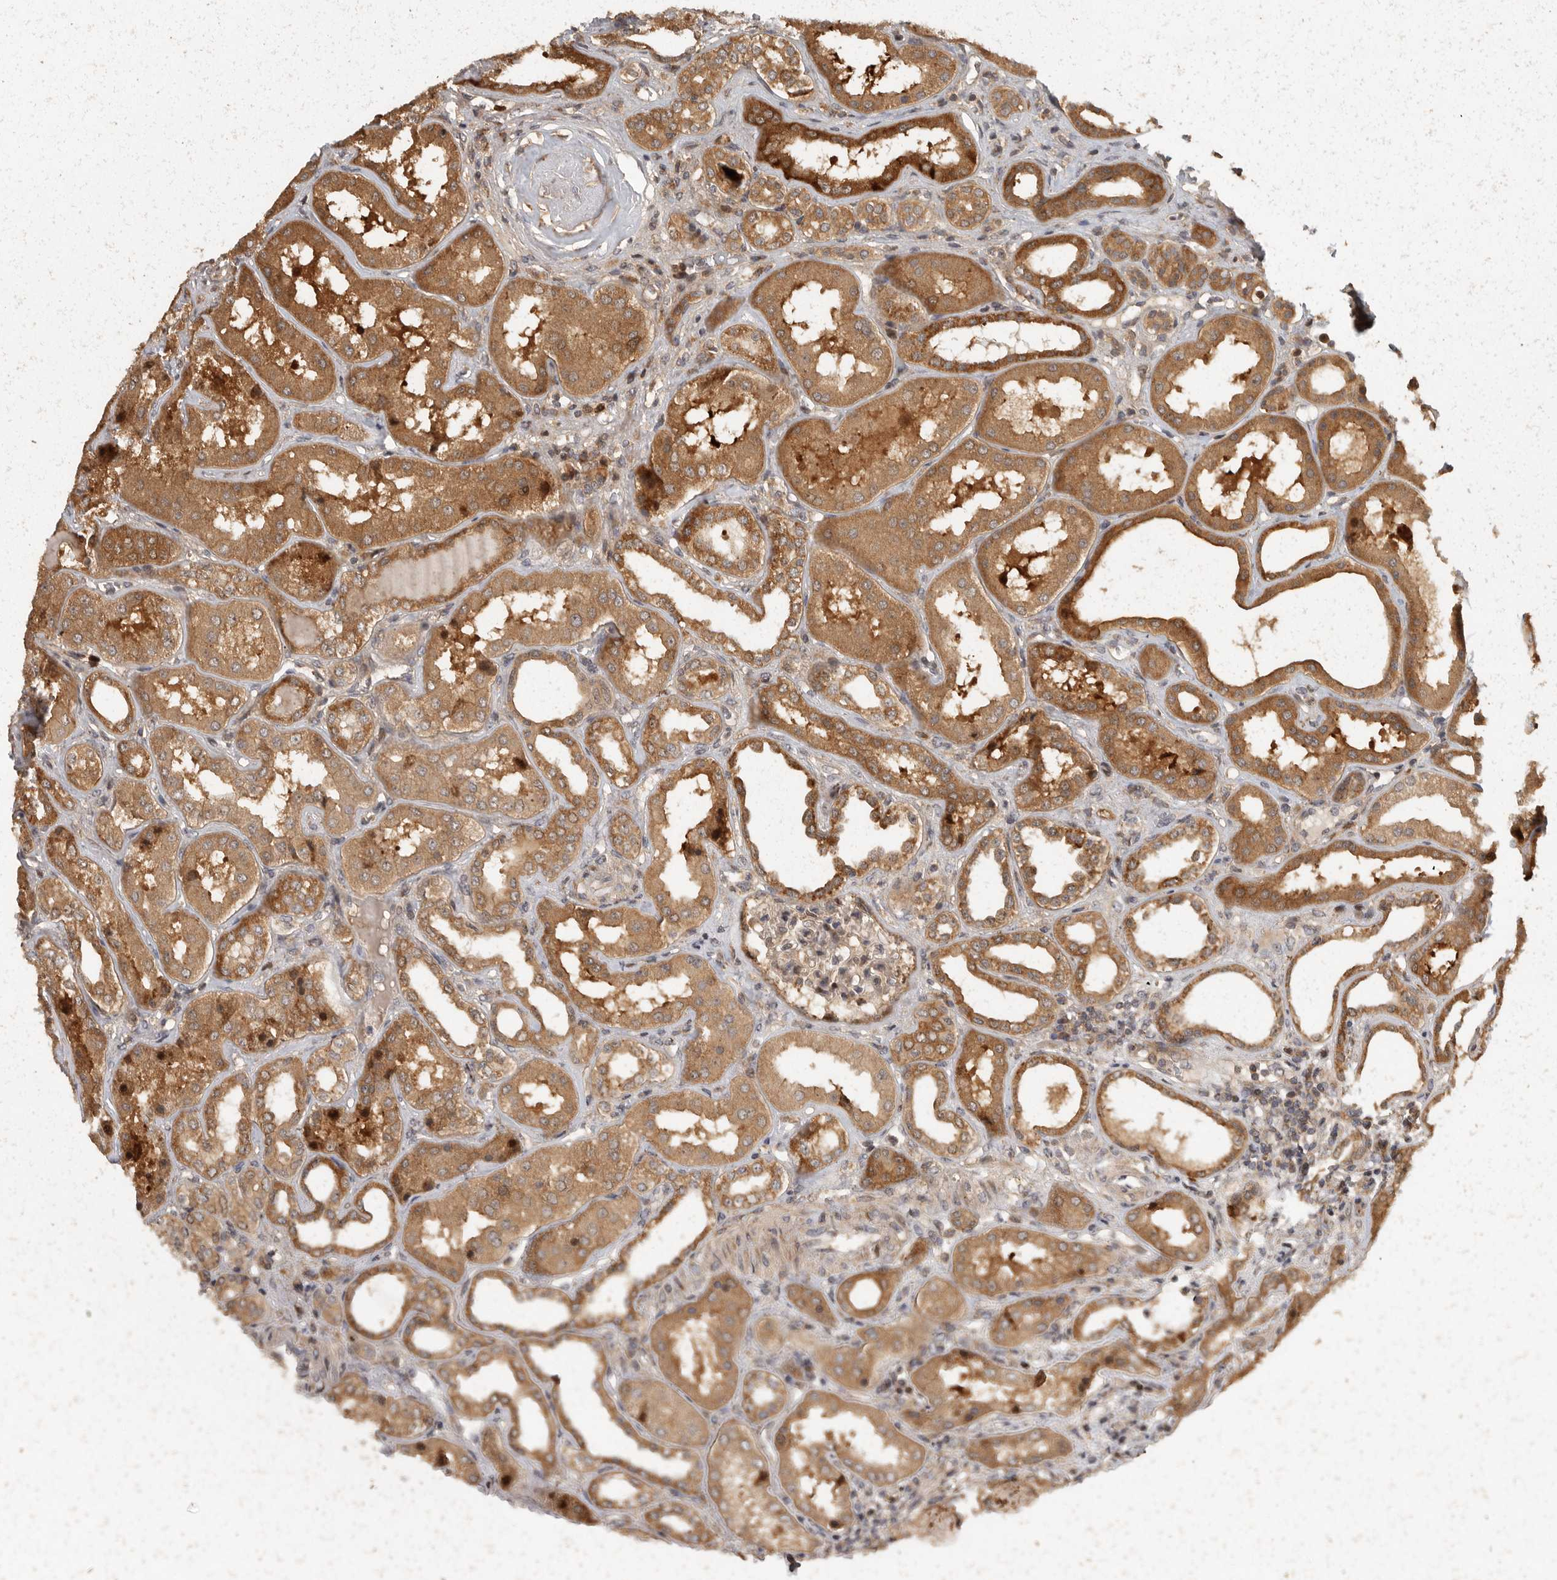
{"staining": {"intensity": "weak", "quantity": ">75%", "location": "cytoplasmic/membranous"}, "tissue": "kidney", "cell_type": "Cells in glomeruli", "image_type": "normal", "snomed": [{"axis": "morphology", "description": "Normal tissue, NOS"}, {"axis": "topography", "description": "Kidney"}], "caption": "DAB immunohistochemical staining of benign kidney displays weak cytoplasmic/membranous protein staining in approximately >75% of cells in glomeruli. (Brightfield microscopy of DAB IHC at high magnification).", "gene": "SWT1", "patient": {"sex": "female", "age": 56}}